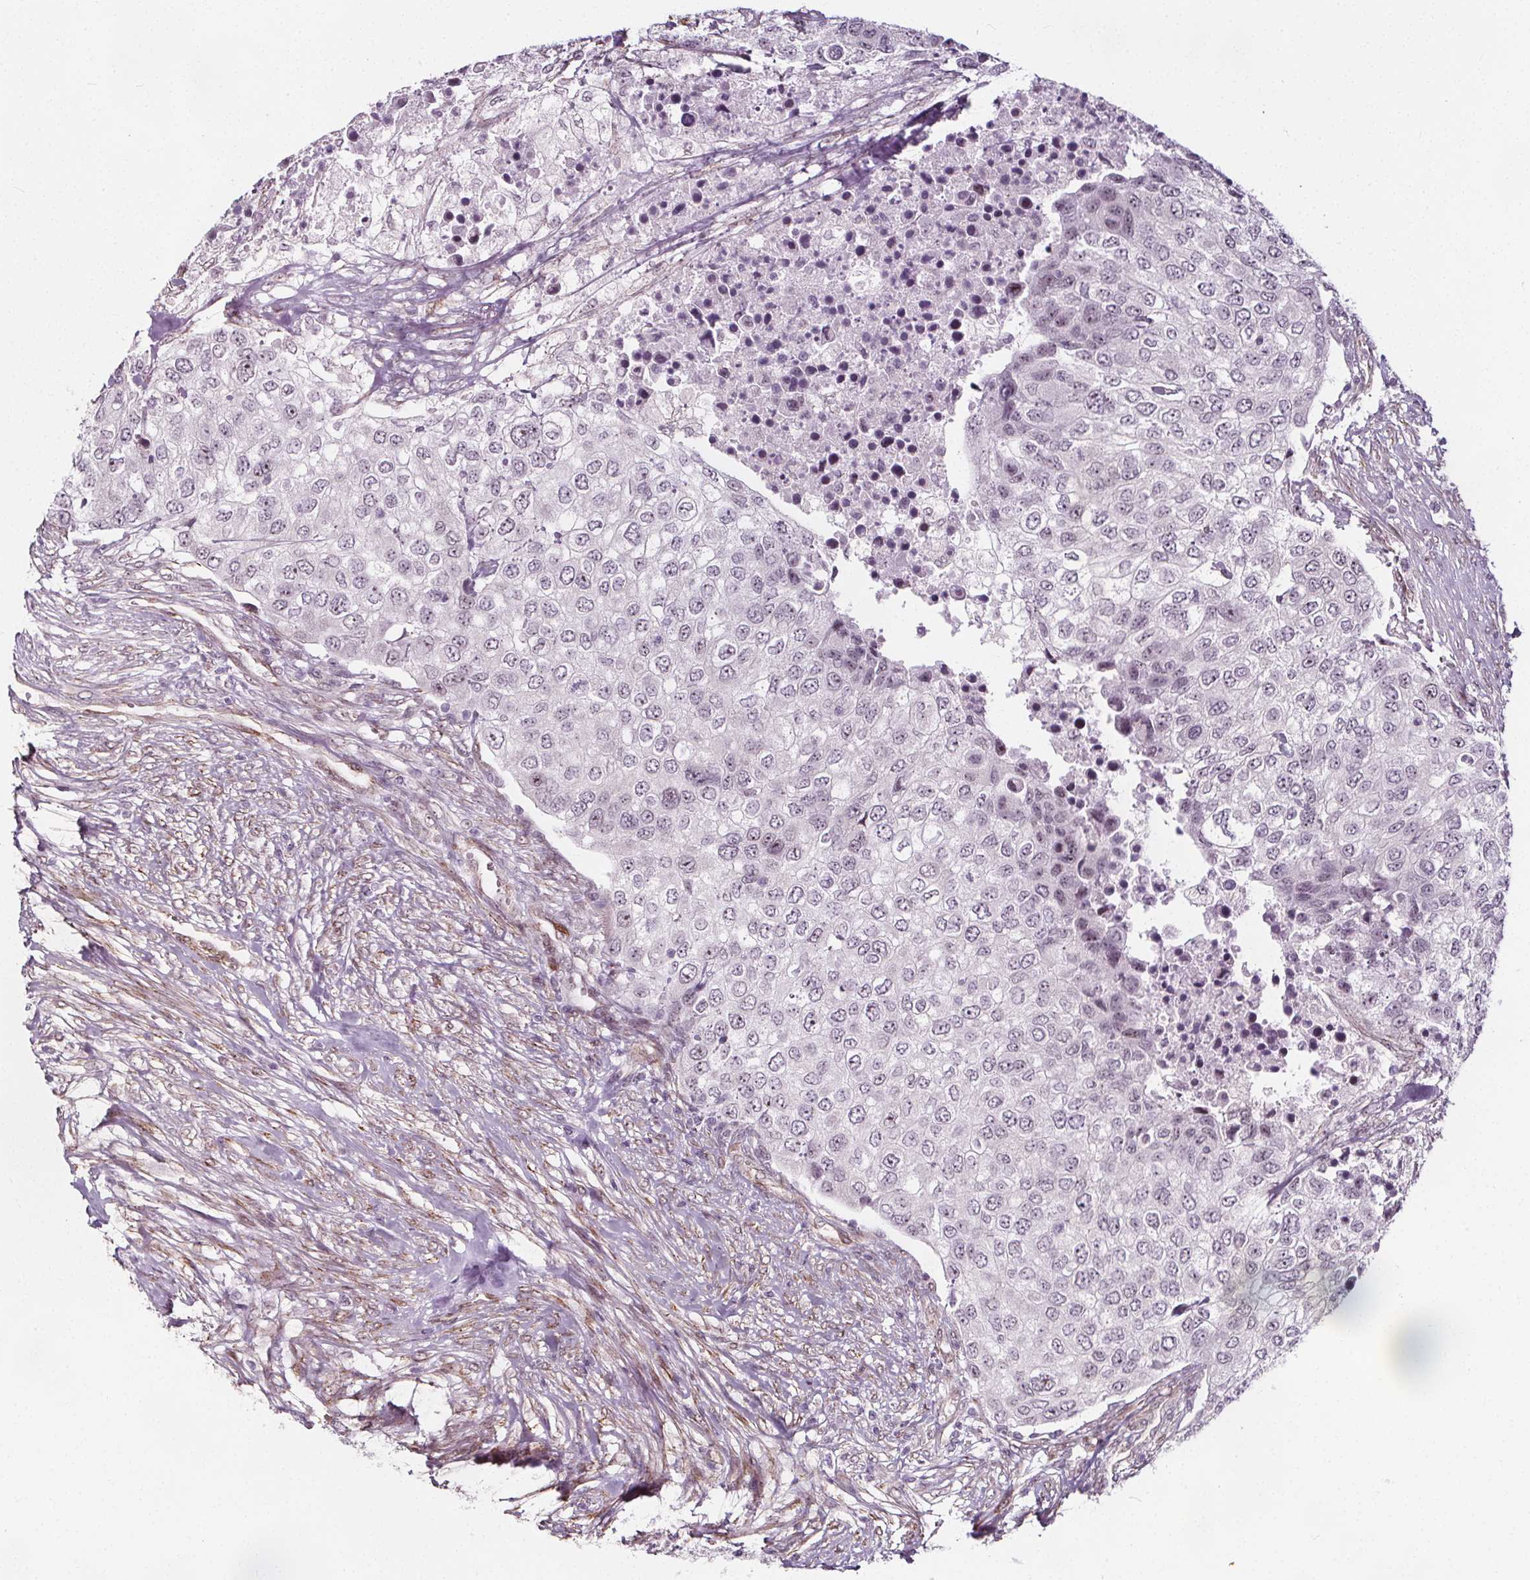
{"staining": {"intensity": "weak", "quantity": "<25%", "location": "nuclear"}, "tissue": "urothelial cancer", "cell_type": "Tumor cells", "image_type": "cancer", "snomed": [{"axis": "morphology", "description": "Urothelial carcinoma, High grade"}, {"axis": "topography", "description": "Urinary bladder"}], "caption": "Immunohistochemical staining of urothelial cancer displays no significant staining in tumor cells. (DAB (3,3'-diaminobenzidine) IHC visualized using brightfield microscopy, high magnification).", "gene": "HAS1", "patient": {"sex": "female", "age": 78}}